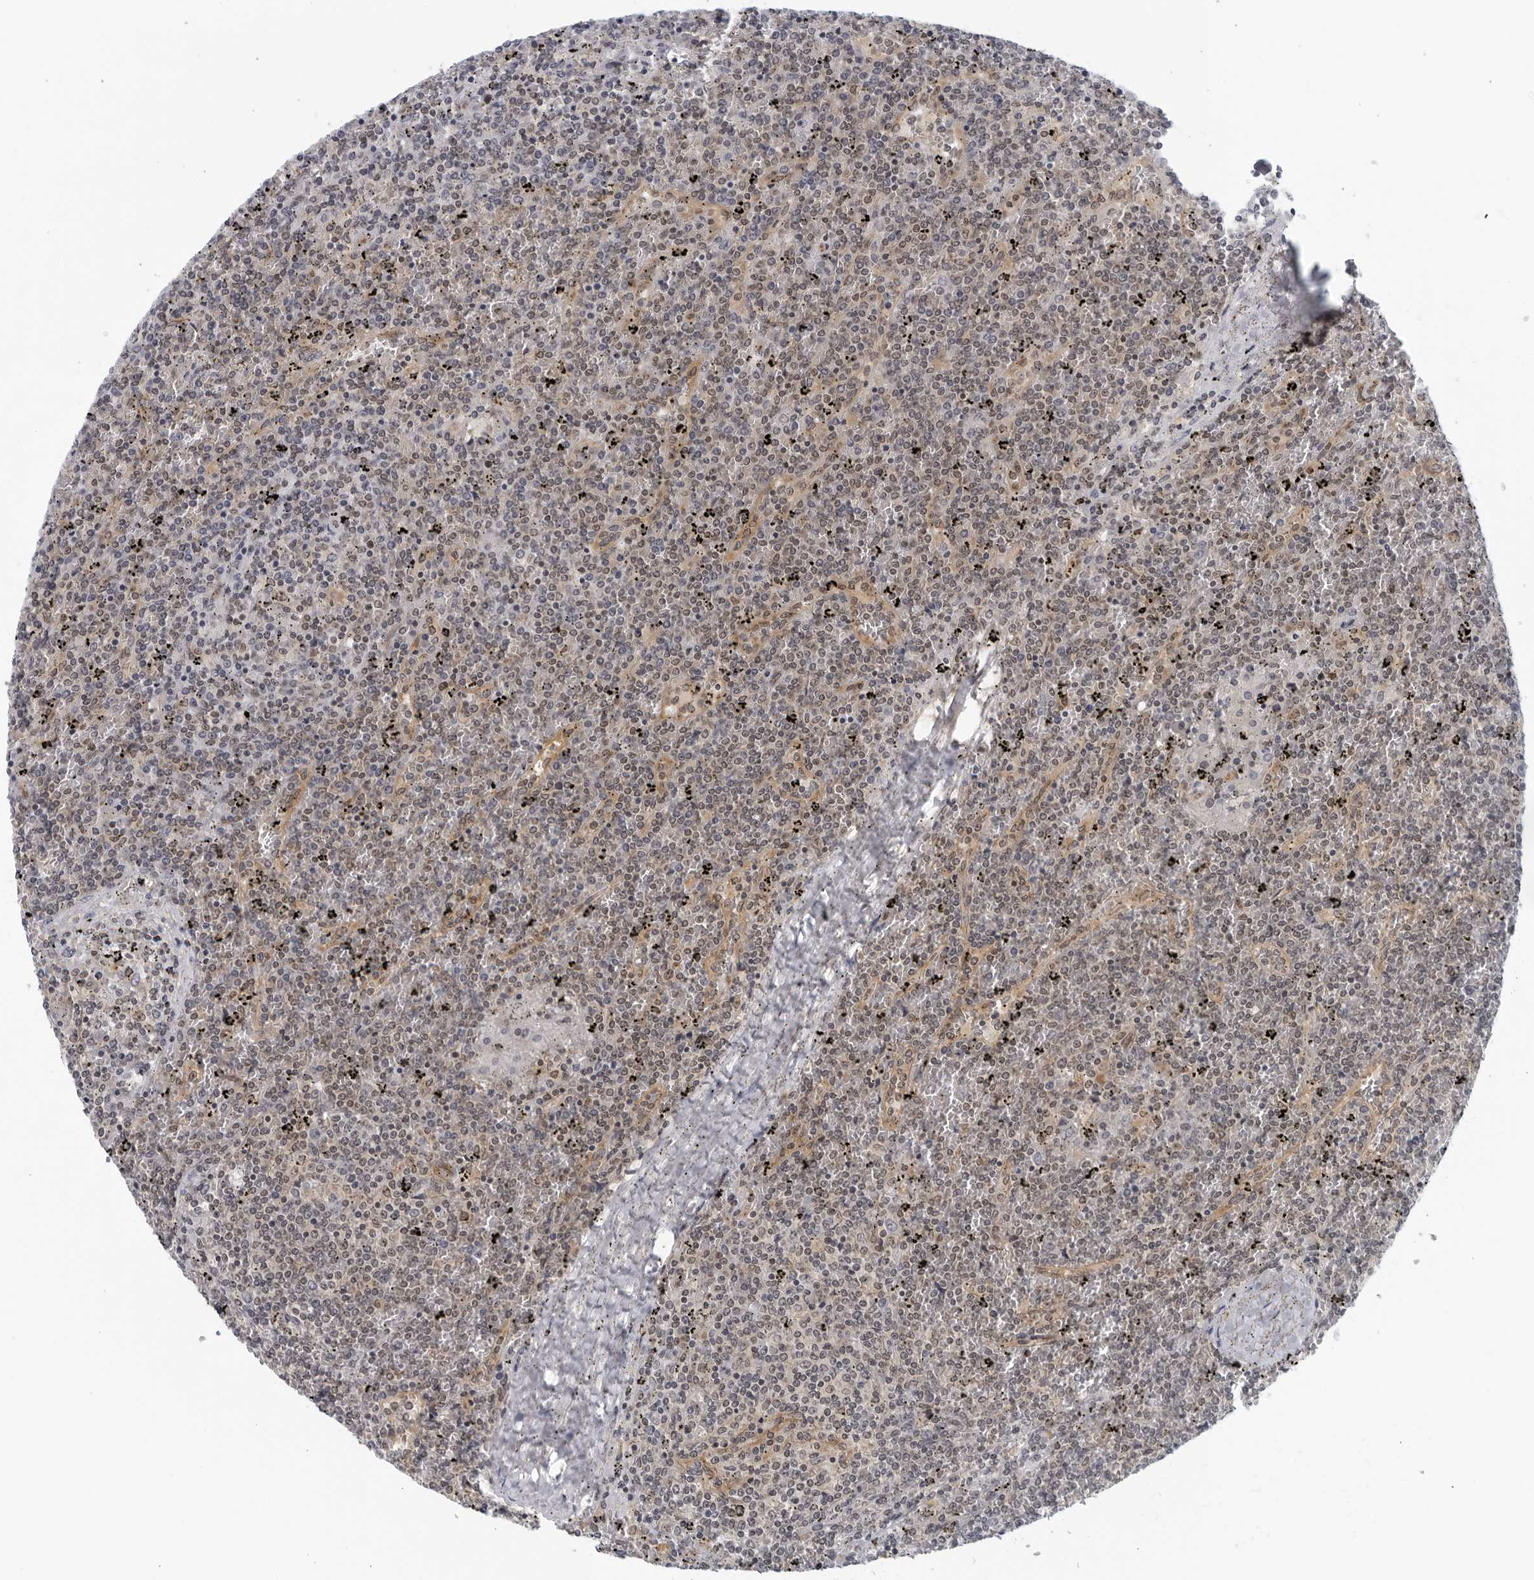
{"staining": {"intensity": "weak", "quantity": "25%-75%", "location": "nuclear"}, "tissue": "lymphoma", "cell_type": "Tumor cells", "image_type": "cancer", "snomed": [{"axis": "morphology", "description": "Malignant lymphoma, non-Hodgkin's type, Low grade"}, {"axis": "topography", "description": "Spleen"}], "caption": "Low-grade malignant lymphoma, non-Hodgkin's type stained with DAB immunohistochemistry (IHC) reveals low levels of weak nuclear expression in approximately 25%-75% of tumor cells. (DAB (3,3'-diaminobenzidine) = brown stain, brightfield microscopy at high magnification).", "gene": "RC3H1", "patient": {"sex": "female", "age": 19}}